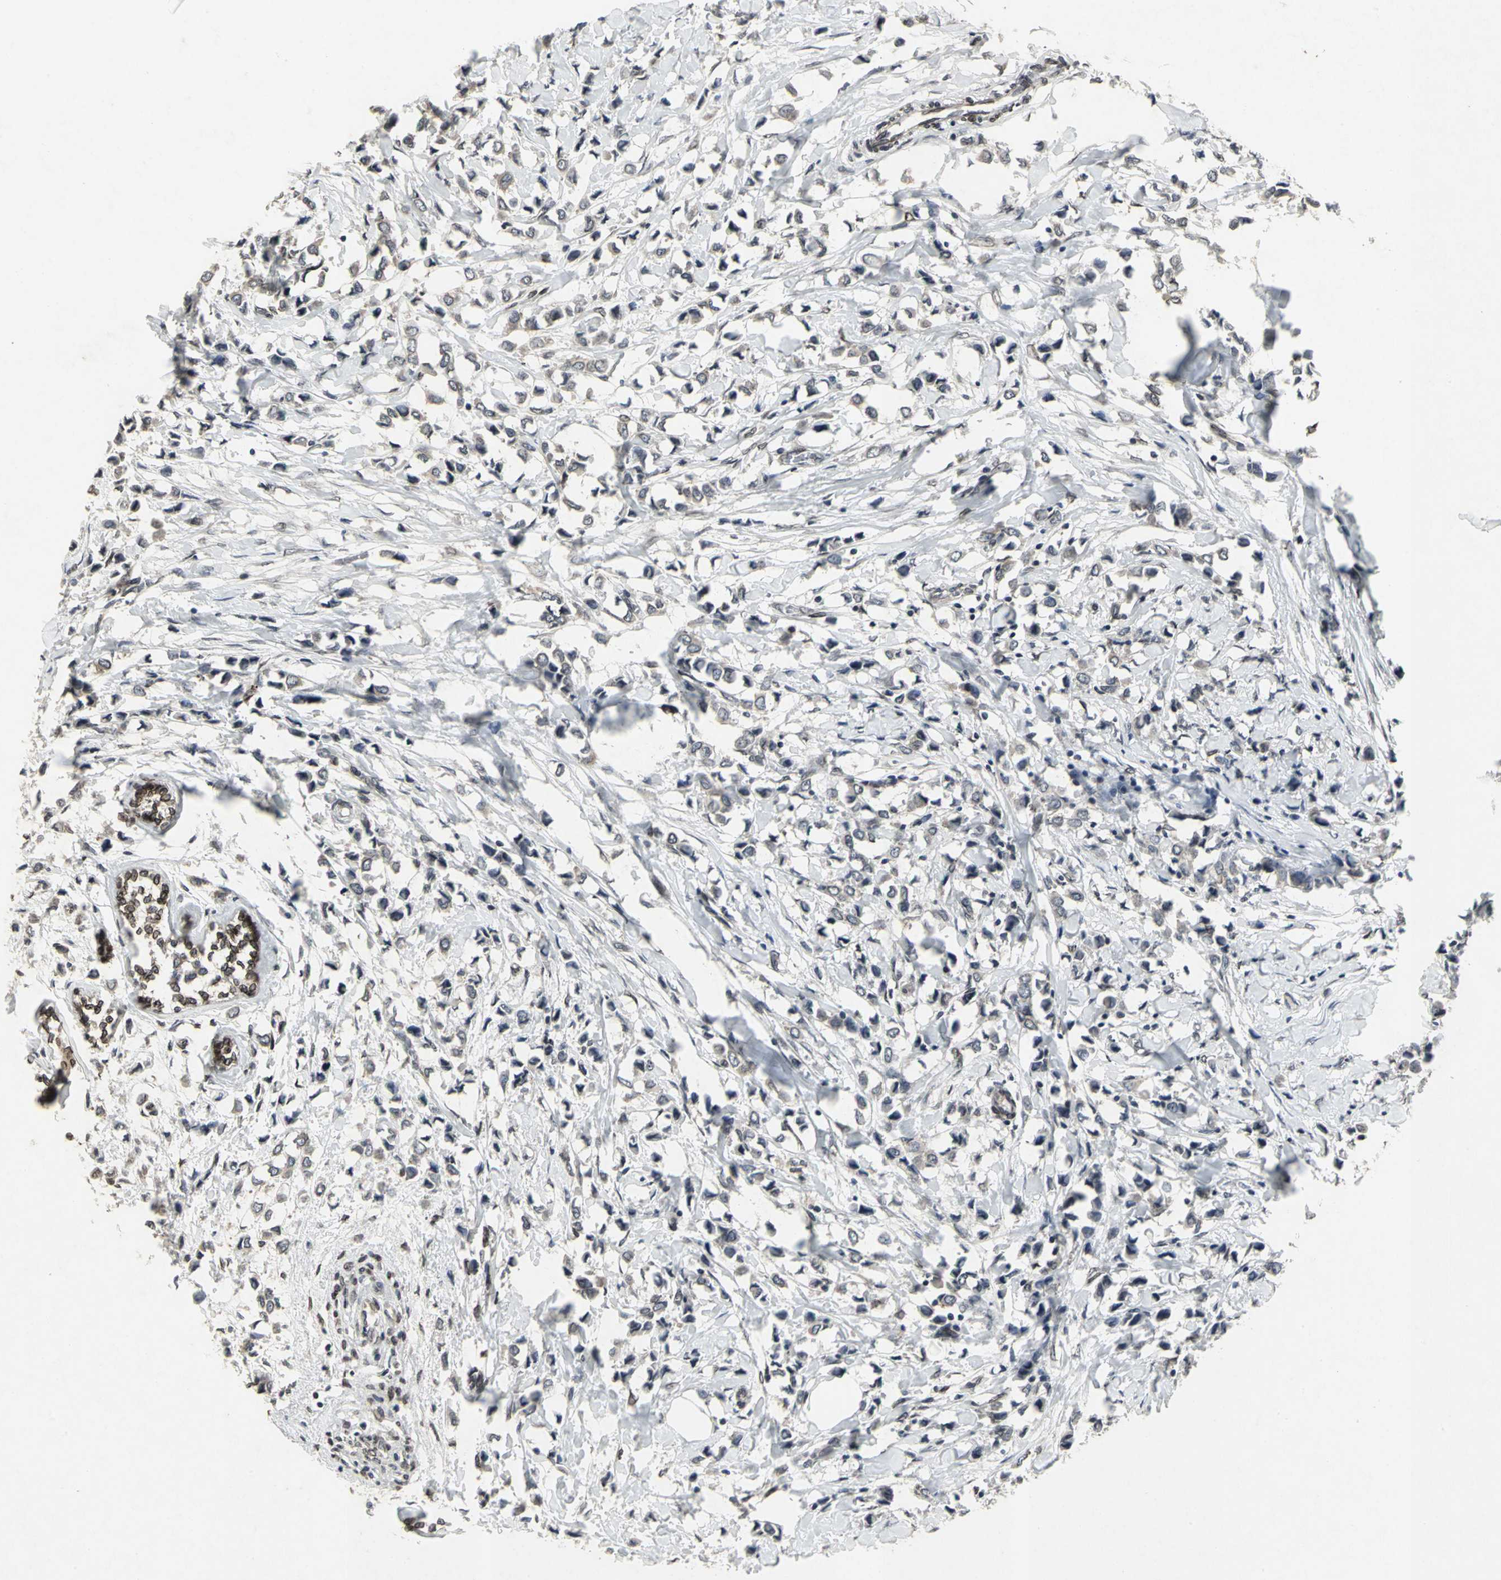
{"staining": {"intensity": "weak", "quantity": "<25%", "location": "cytoplasmic/membranous"}, "tissue": "breast cancer", "cell_type": "Tumor cells", "image_type": "cancer", "snomed": [{"axis": "morphology", "description": "Lobular carcinoma"}, {"axis": "topography", "description": "Breast"}], "caption": "Immunohistochemical staining of breast cancer (lobular carcinoma) demonstrates no significant positivity in tumor cells. The staining was performed using DAB to visualize the protein expression in brown, while the nuclei were stained in blue with hematoxylin (Magnification: 20x).", "gene": "SH2B3", "patient": {"sex": "female", "age": 51}}